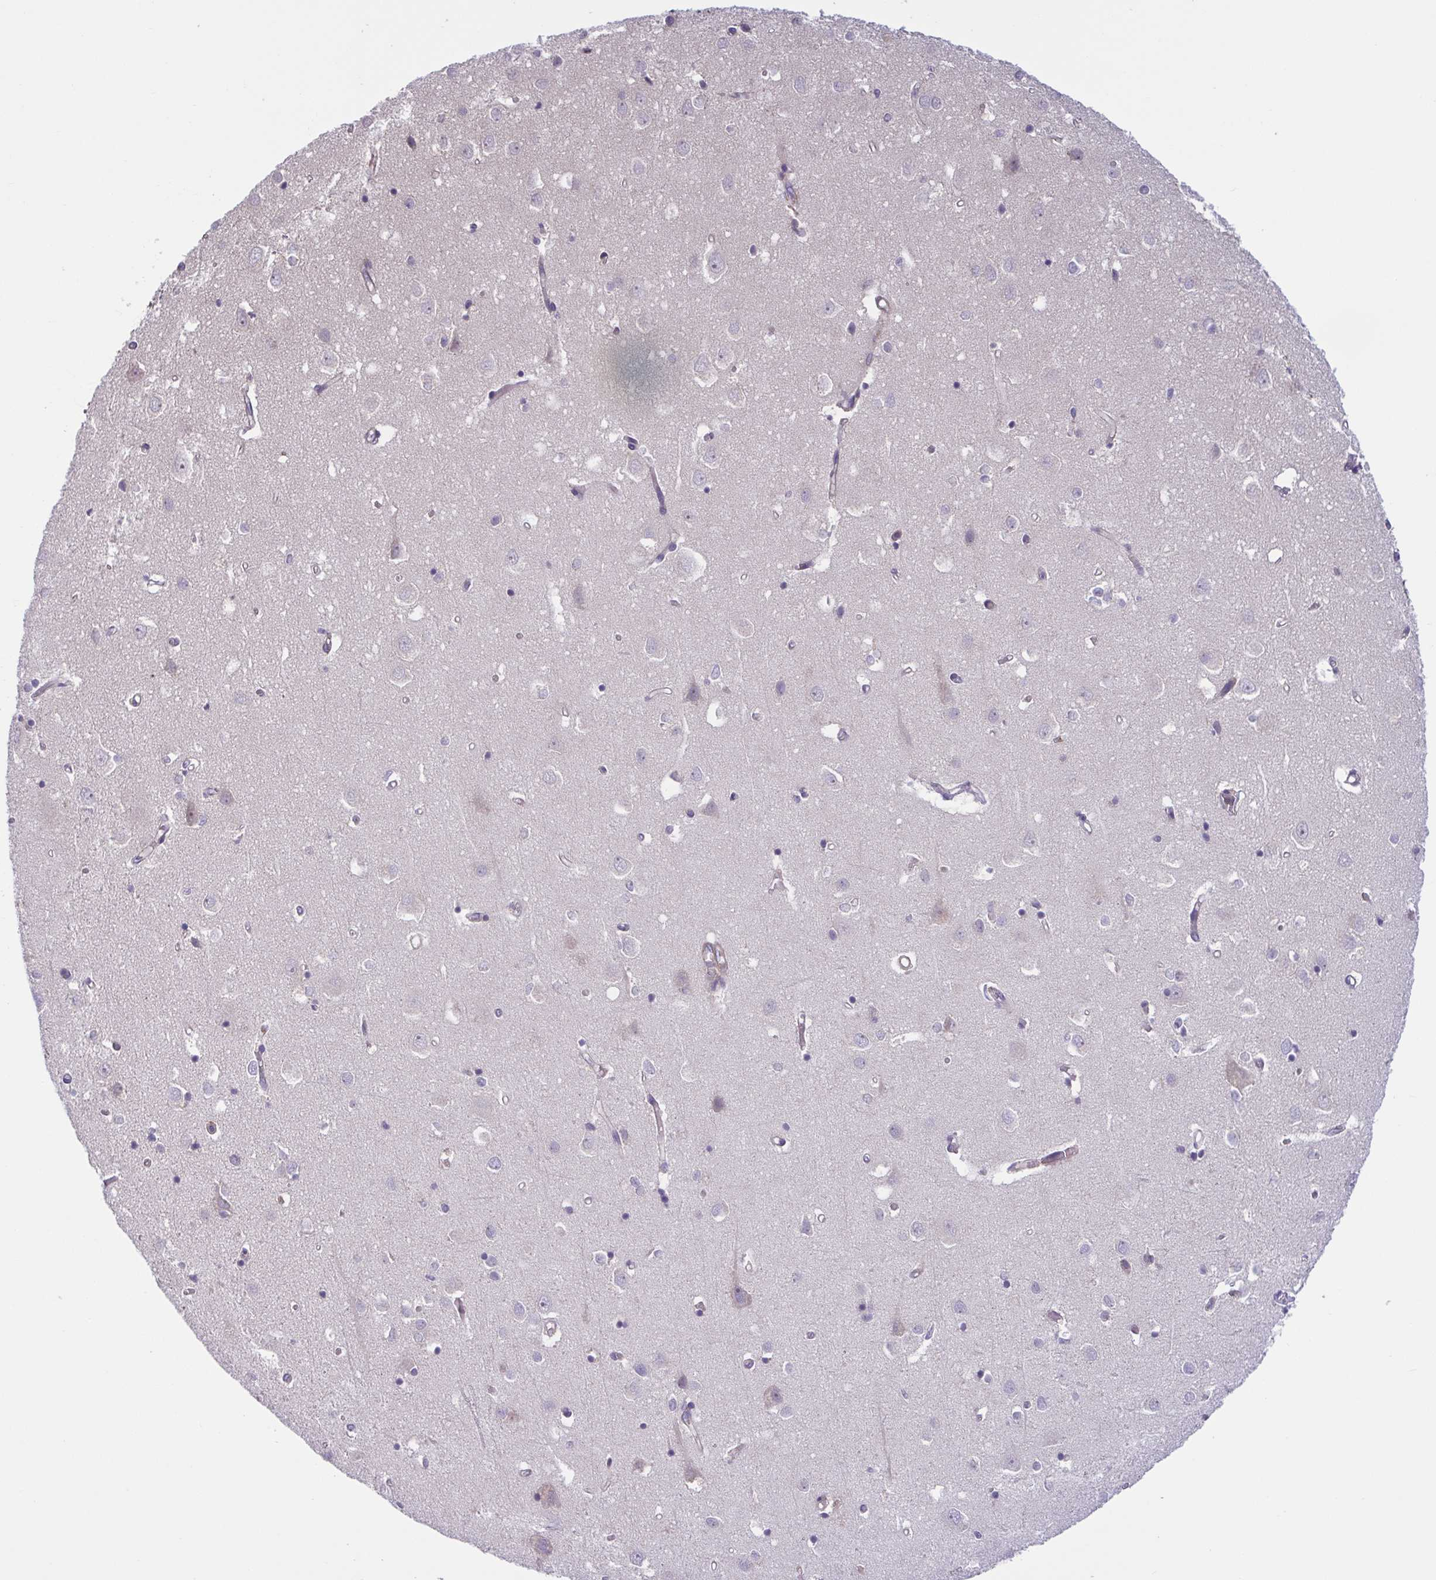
{"staining": {"intensity": "weak", "quantity": "25%-75%", "location": "cytoplasmic/membranous"}, "tissue": "cerebral cortex", "cell_type": "Endothelial cells", "image_type": "normal", "snomed": [{"axis": "morphology", "description": "Normal tissue, NOS"}, {"axis": "topography", "description": "Cerebral cortex"}], "caption": "Cerebral cortex stained with immunohistochemistry (IHC) shows weak cytoplasmic/membranous staining in approximately 25%-75% of endothelial cells.", "gene": "WNT9B", "patient": {"sex": "male", "age": 70}}